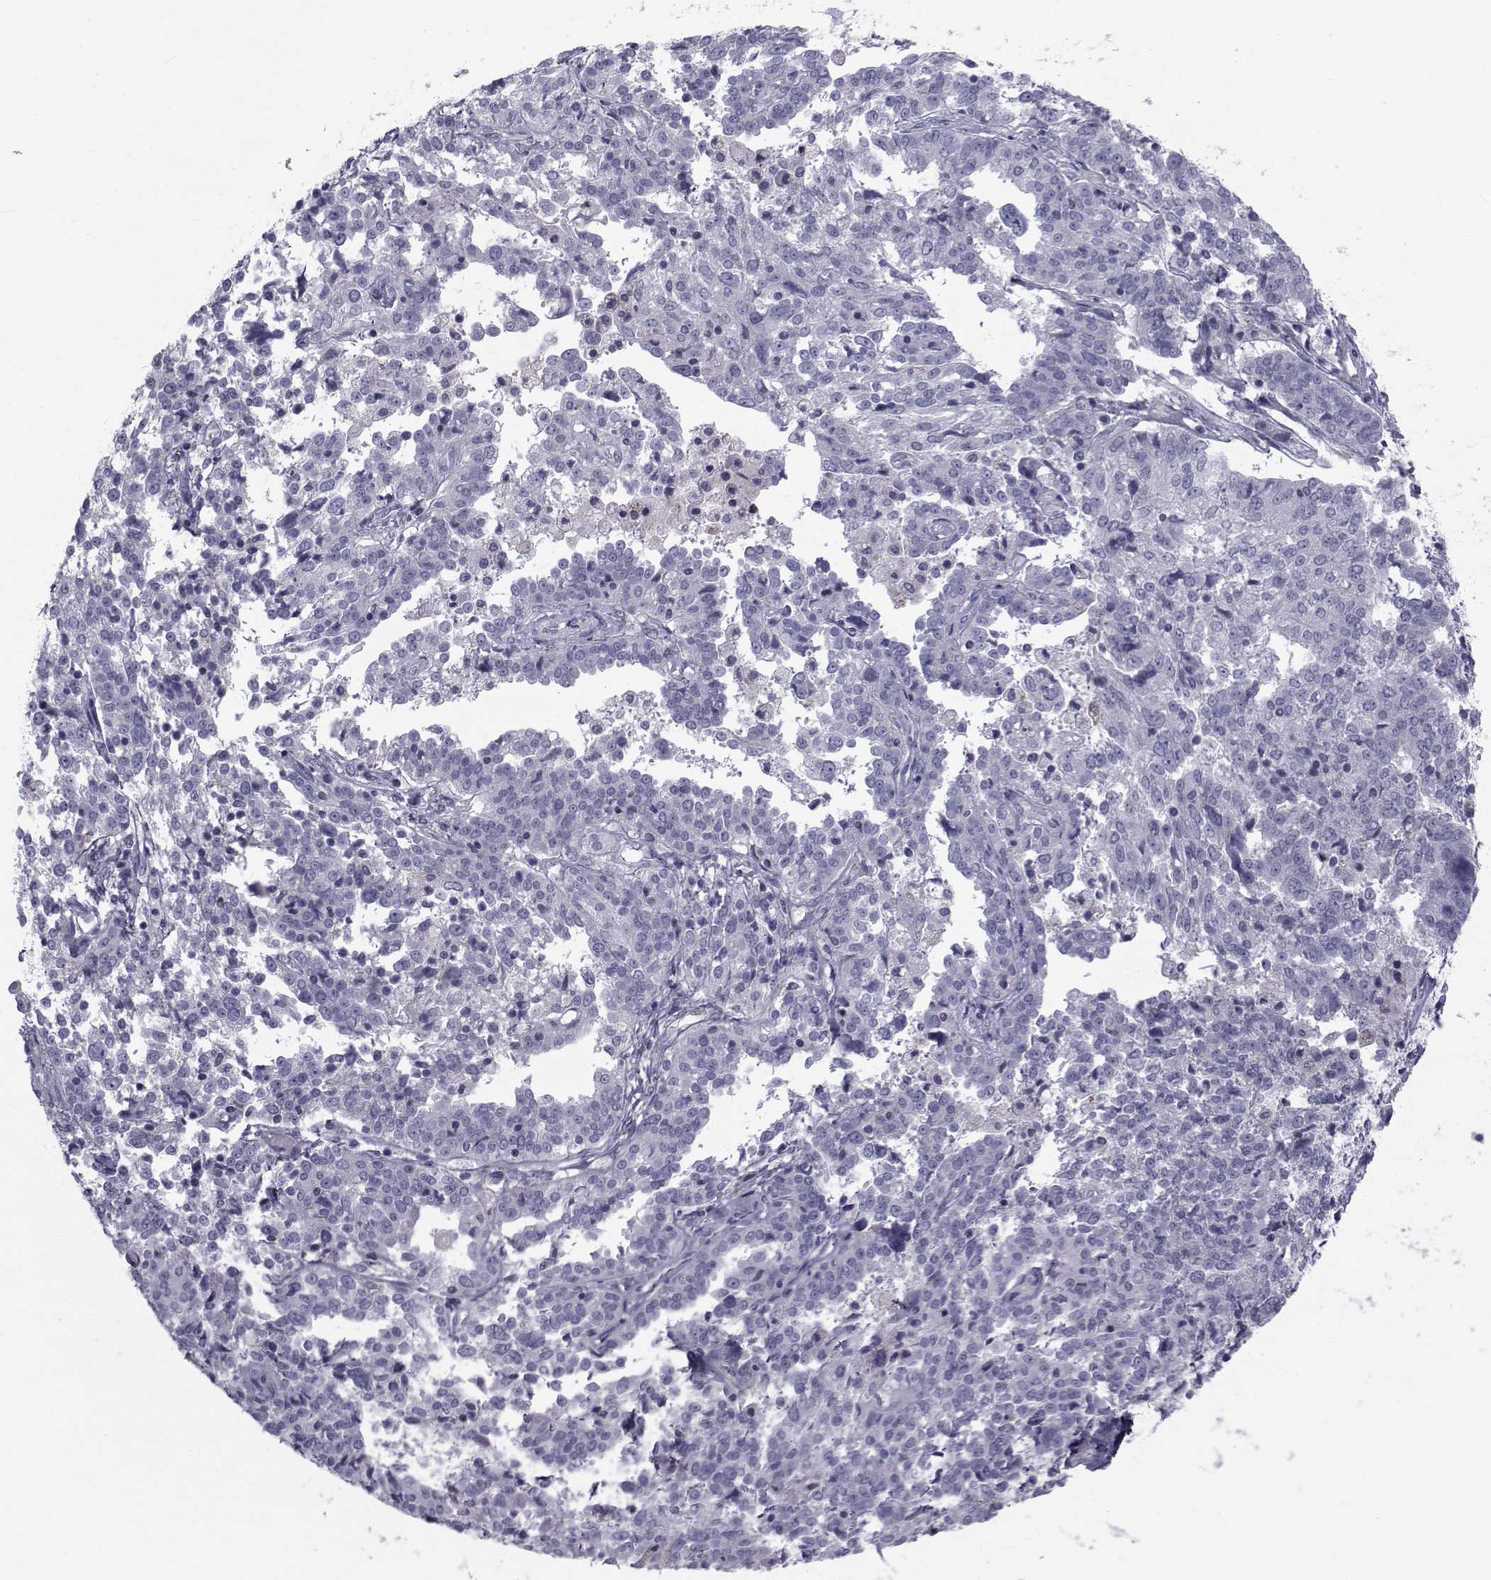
{"staining": {"intensity": "negative", "quantity": "none", "location": "none"}, "tissue": "ovarian cancer", "cell_type": "Tumor cells", "image_type": "cancer", "snomed": [{"axis": "morphology", "description": "Cystadenocarcinoma, serous, NOS"}, {"axis": "topography", "description": "Ovary"}], "caption": "The histopathology image displays no staining of tumor cells in ovarian cancer (serous cystadenocarcinoma).", "gene": "FDXR", "patient": {"sex": "female", "age": 67}}